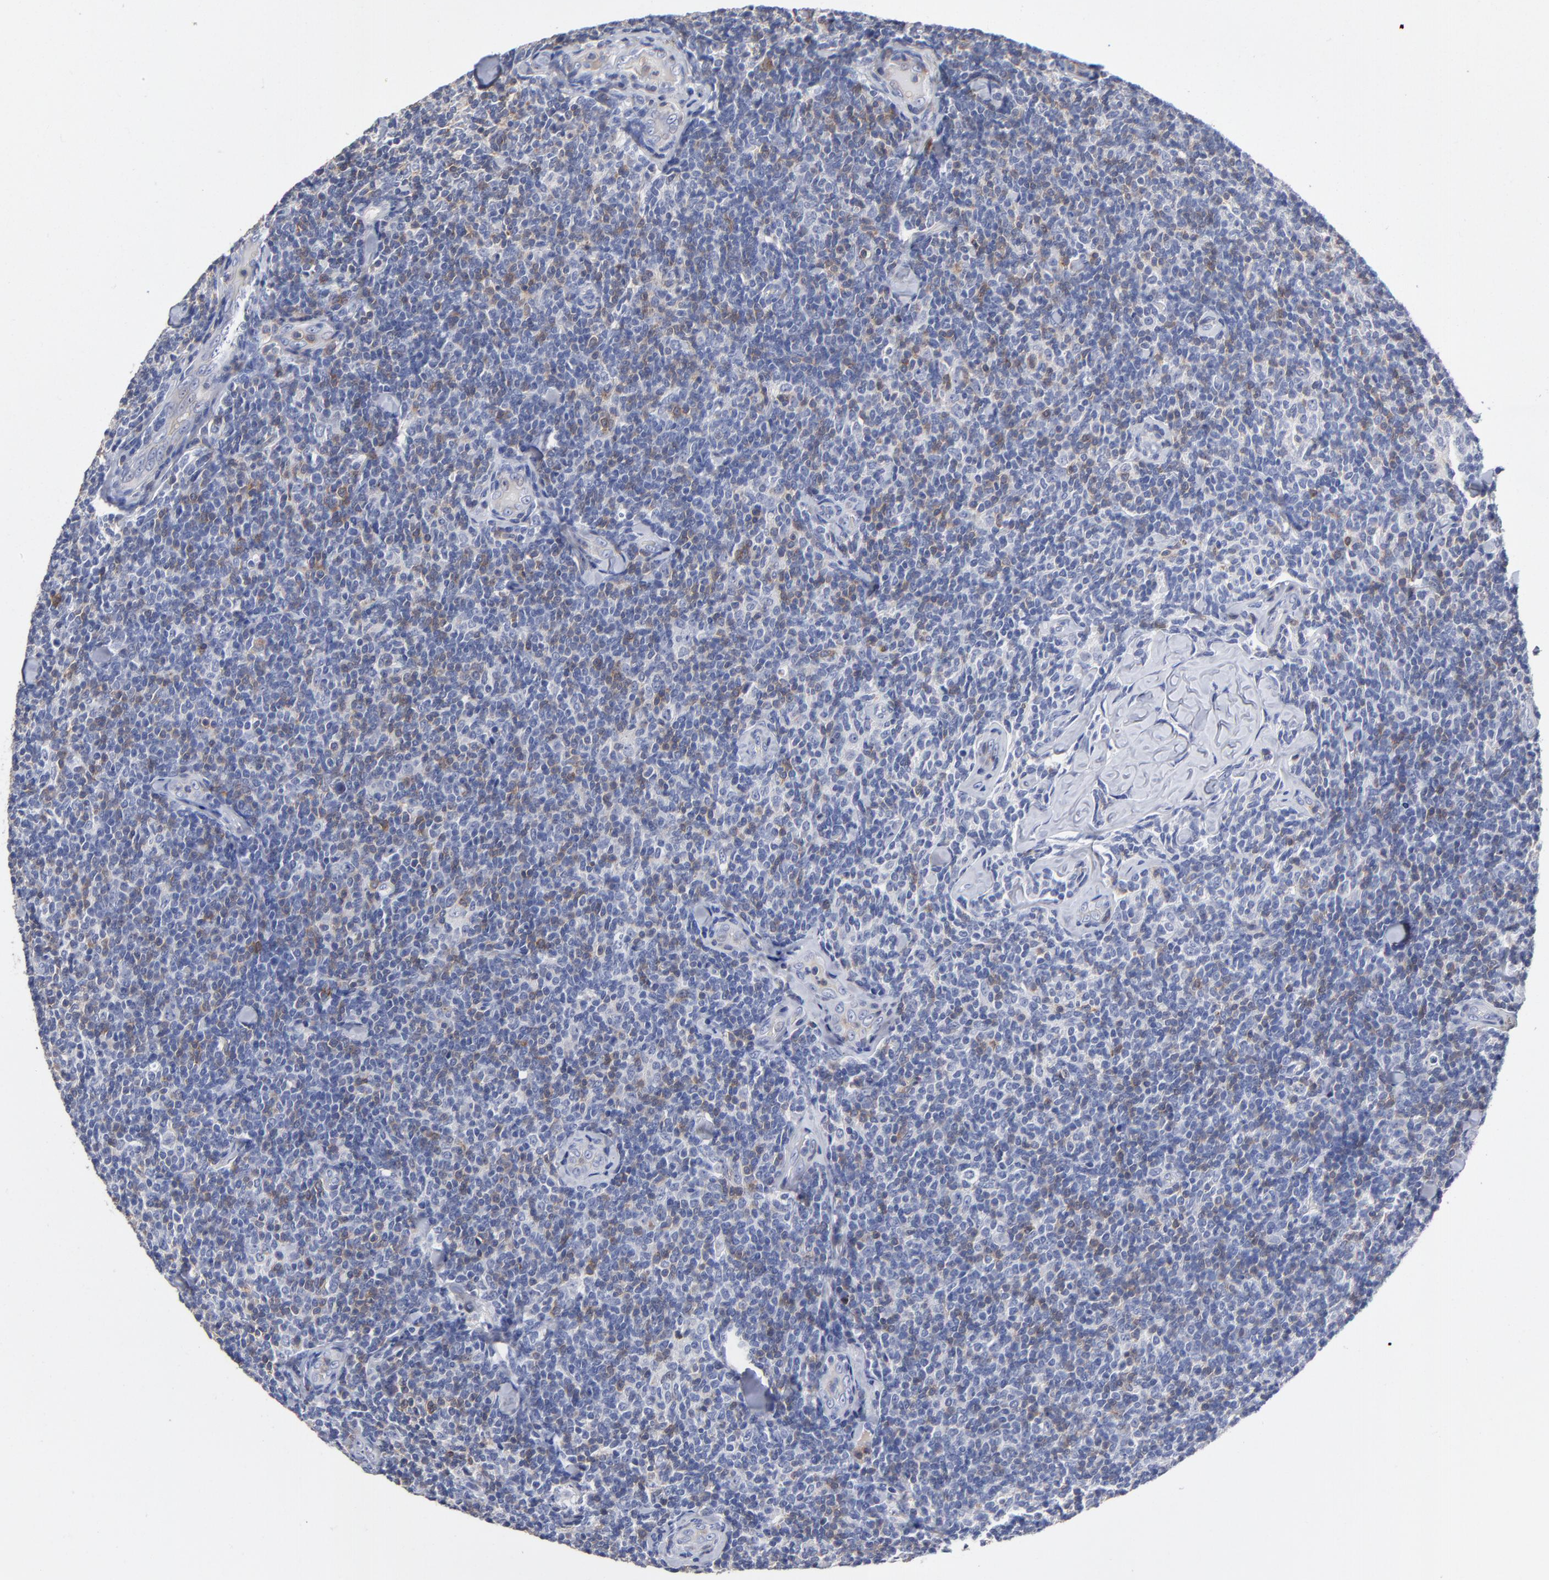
{"staining": {"intensity": "negative", "quantity": "none", "location": "none"}, "tissue": "lymphoma", "cell_type": "Tumor cells", "image_type": "cancer", "snomed": [{"axis": "morphology", "description": "Malignant lymphoma, non-Hodgkin's type, Low grade"}, {"axis": "topography", "description": "Lymph node"}], "caption": "DAB (3,3'-diaminobenzidine) immunohistochemical staining of human lymphoma shows no significant positivity in tumor cells.", "gene": "TRAT1", "patient": {"sex": "female", "age": 56}}